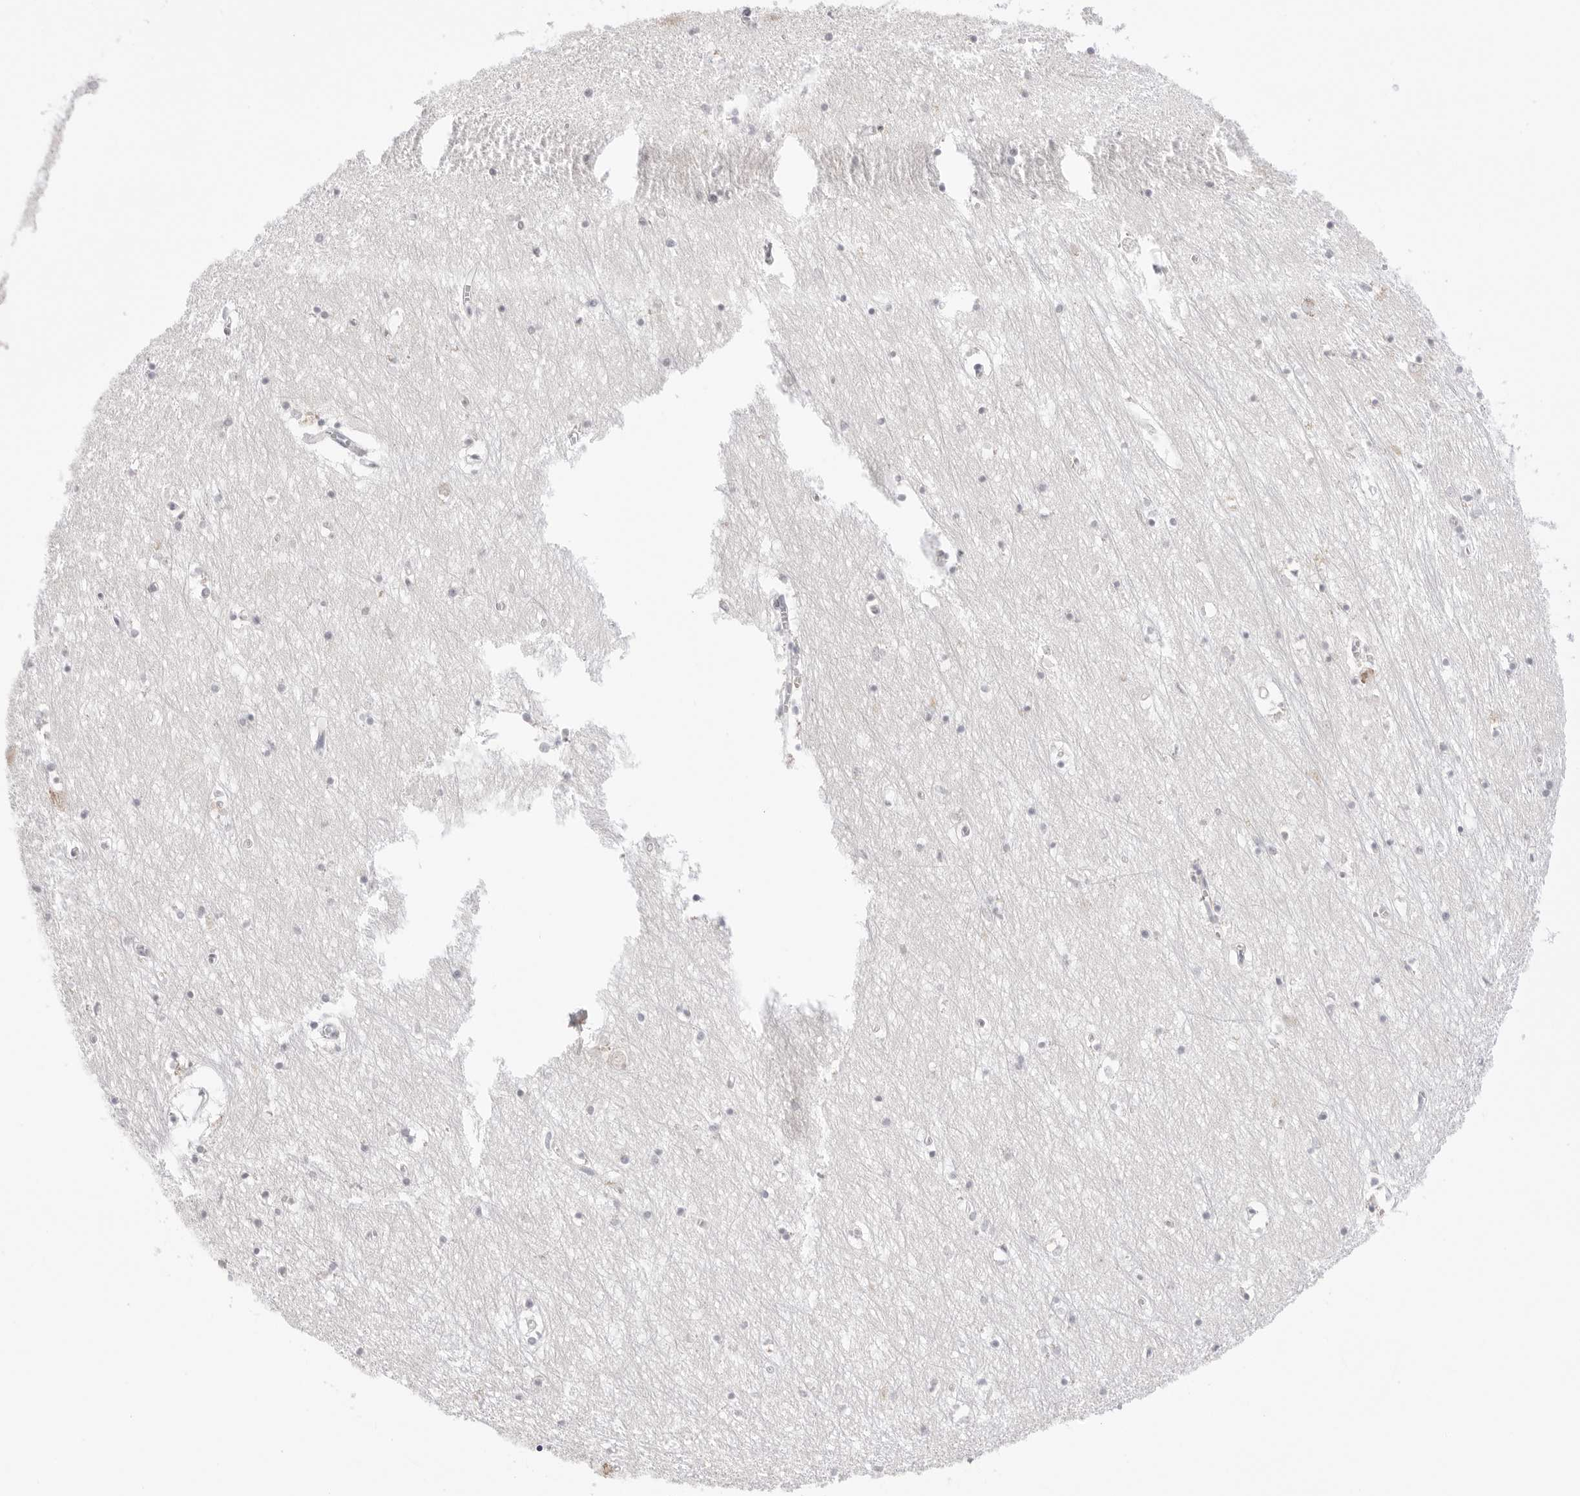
{"staining": {"intensity": "weak", "quantity": "<25%", "location": "cytoplasmic/membranous"}, "tissue": "hippocampus", "cell_type": "Glial cells", "image_type": "normal", "snomed": [{"axis": "morphology", "description": "Normal tissue, NOS"}, {"axis": "topography", "description": "Hippocampus"}], "caption": "High power microscopy photomicrograph of an immunohistochemistry (IHC) micrograph of unremarkable hippocampus, revealing no significant positivity in glial cells.", "gene": "RPN1", "patient": {"sex": "male", "age": 70}}